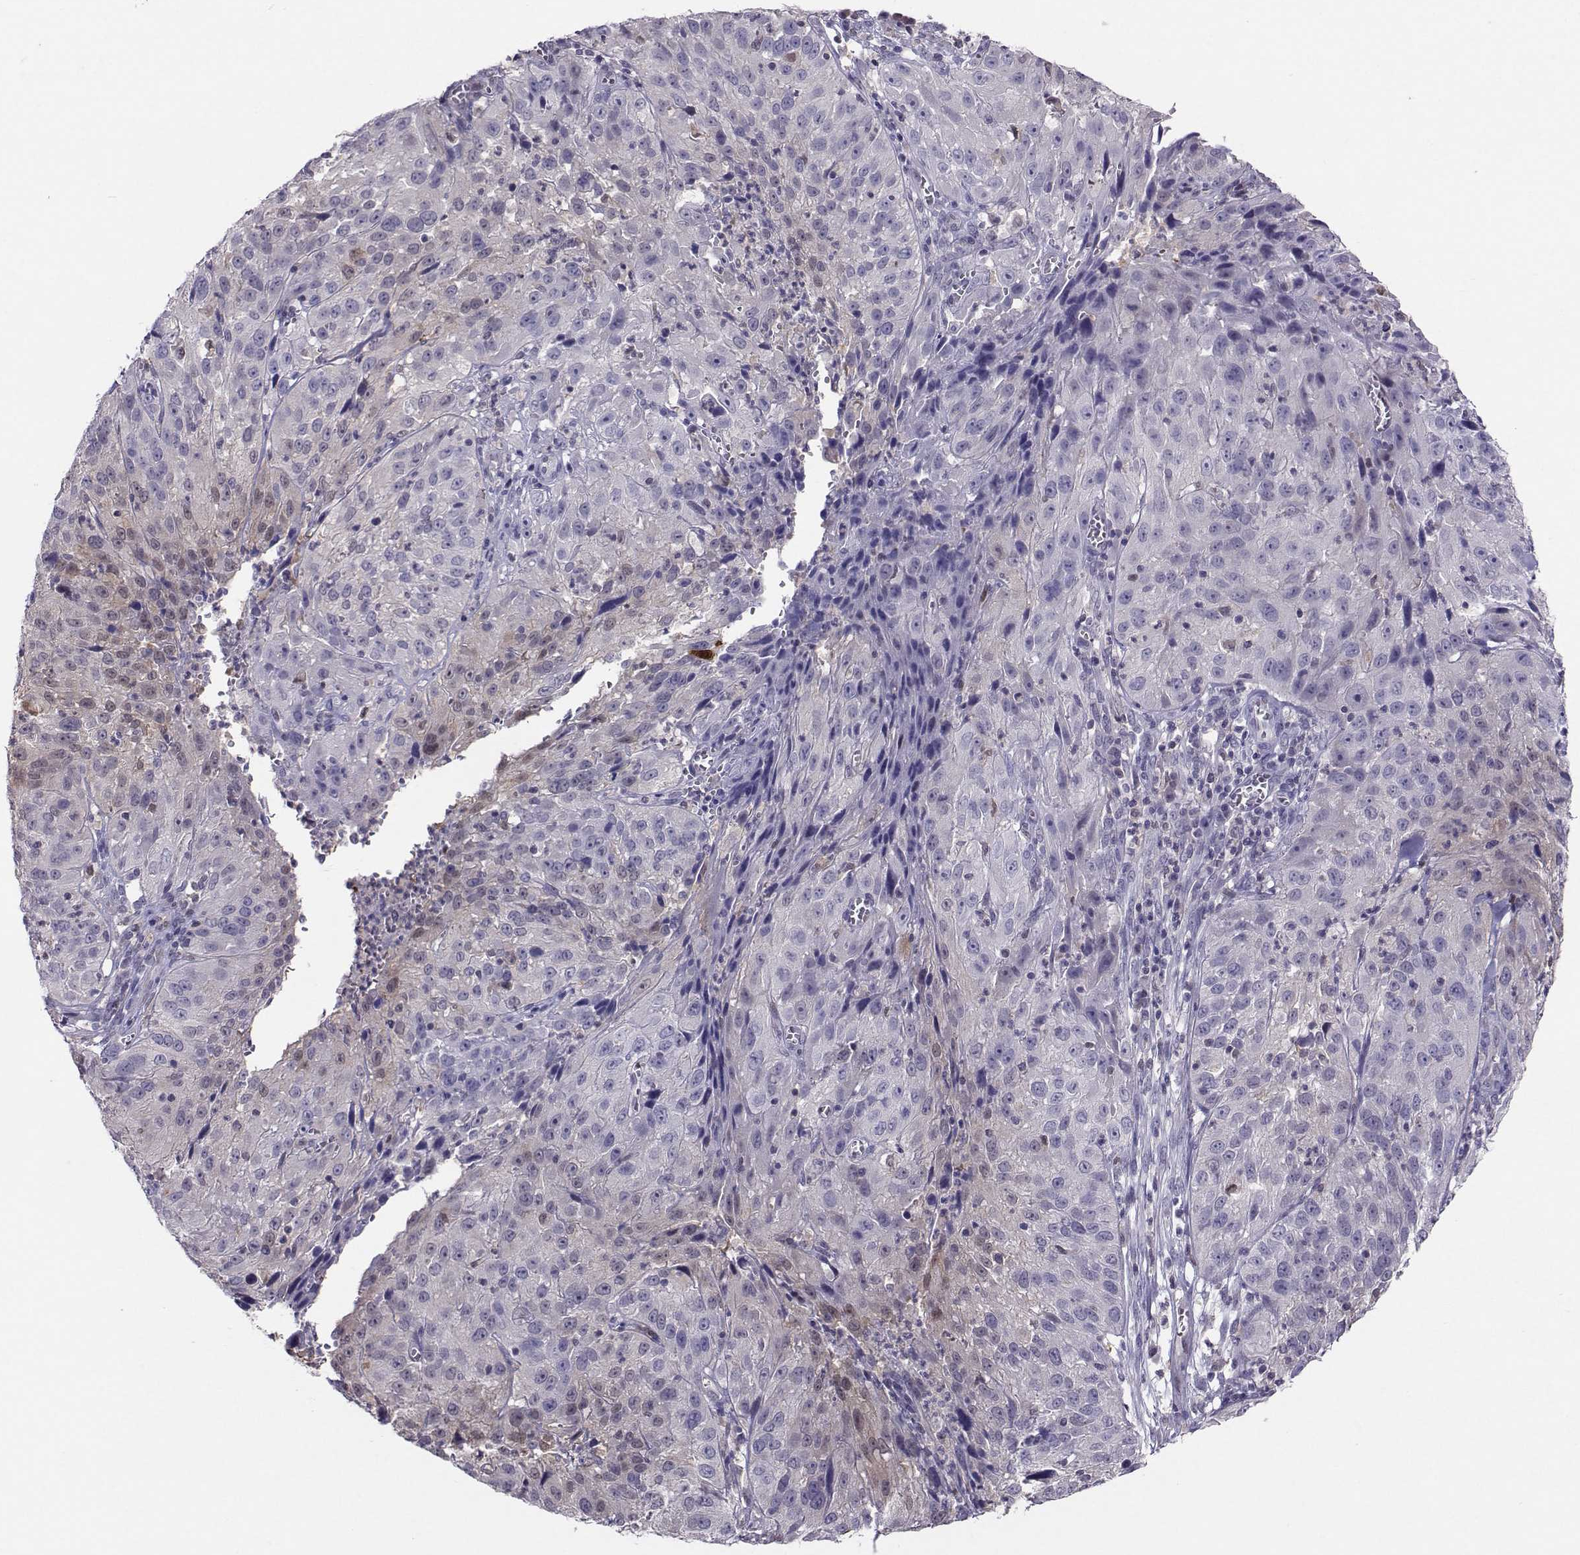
{"staining": {"intensity": "negative", "quantity": "none", "location": "none"}, "tissue": "cervical cancer", "cell_type": "Tumor cells", "image_type": "cancer", "snomed": [{"axis": "morphology", "description": "Squamous cell carcinoma, NOS"}, {"axis": "topography", "description": "Cervix"}], "caption": "IHC of human cervical squamous cell carcinoma reveals no staining in tumor cells. (Brightfield microscopy of DAB (3,3'-diaminobenzidine) immunohistochemistry at high magnification).", "gene": "PGK1", "patient": {"sex": "female", "age": 32}}